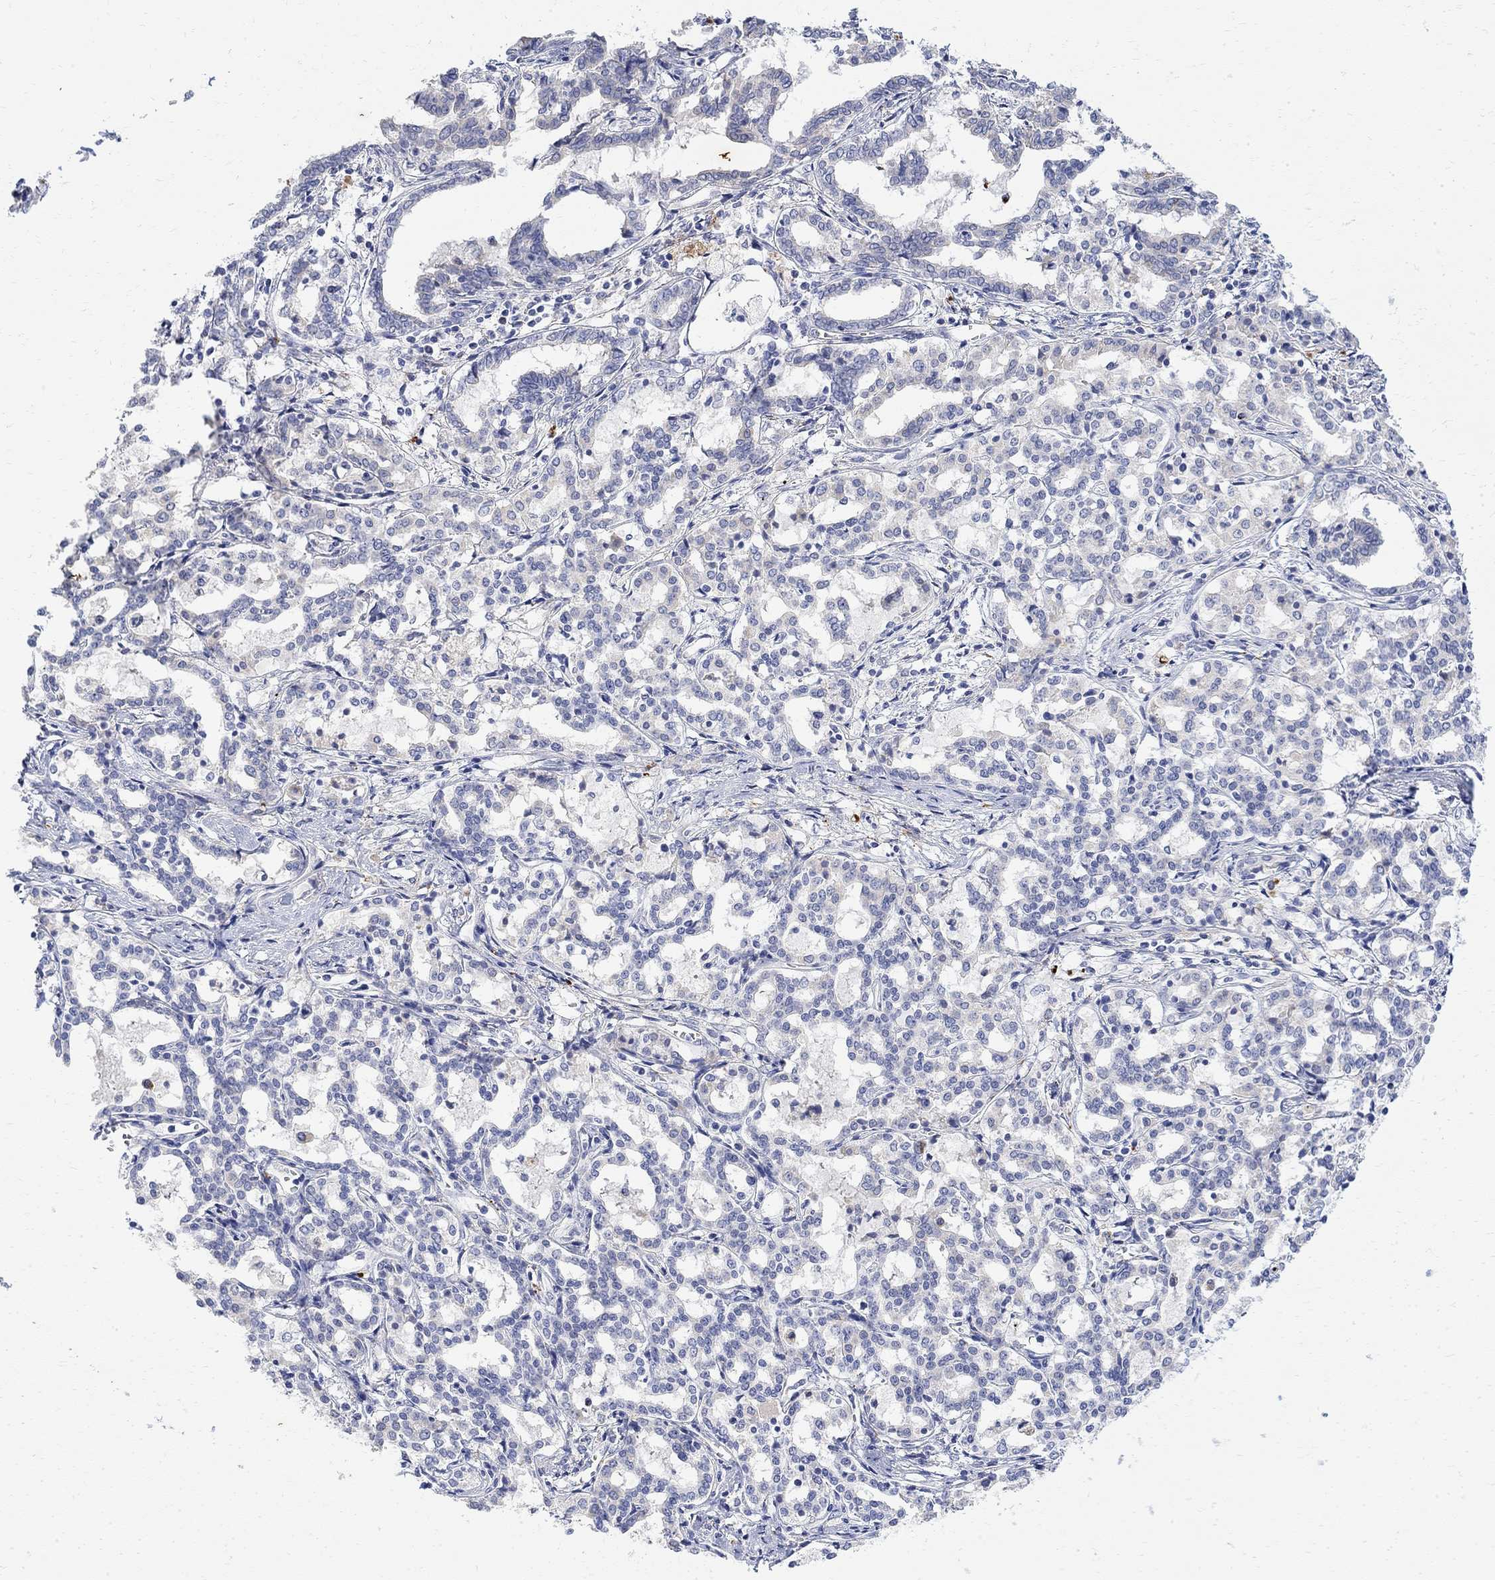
{"staining": {"intensity": "negative", "quantity": "none", "location": "none"}, "tissue": "liver cancer", "cell_type": "Tumor cells", "image_type": "cancer", "snomed": [{"axis": "morphology", "description": "Cholangiocarcinoma"}, {"axis": "topography", "description": "Liver"}], "caption": "High power microscopy photomicrograph of an IHC image of liver cholangiocarcinoma, revealing no significant staining in tumor cells. (DAB (3,3'-diaminobenzidine) immunohistochemistry, high magnification).", "gene": "FNDC5", "patient": {"sex": "female", "age": 47}}